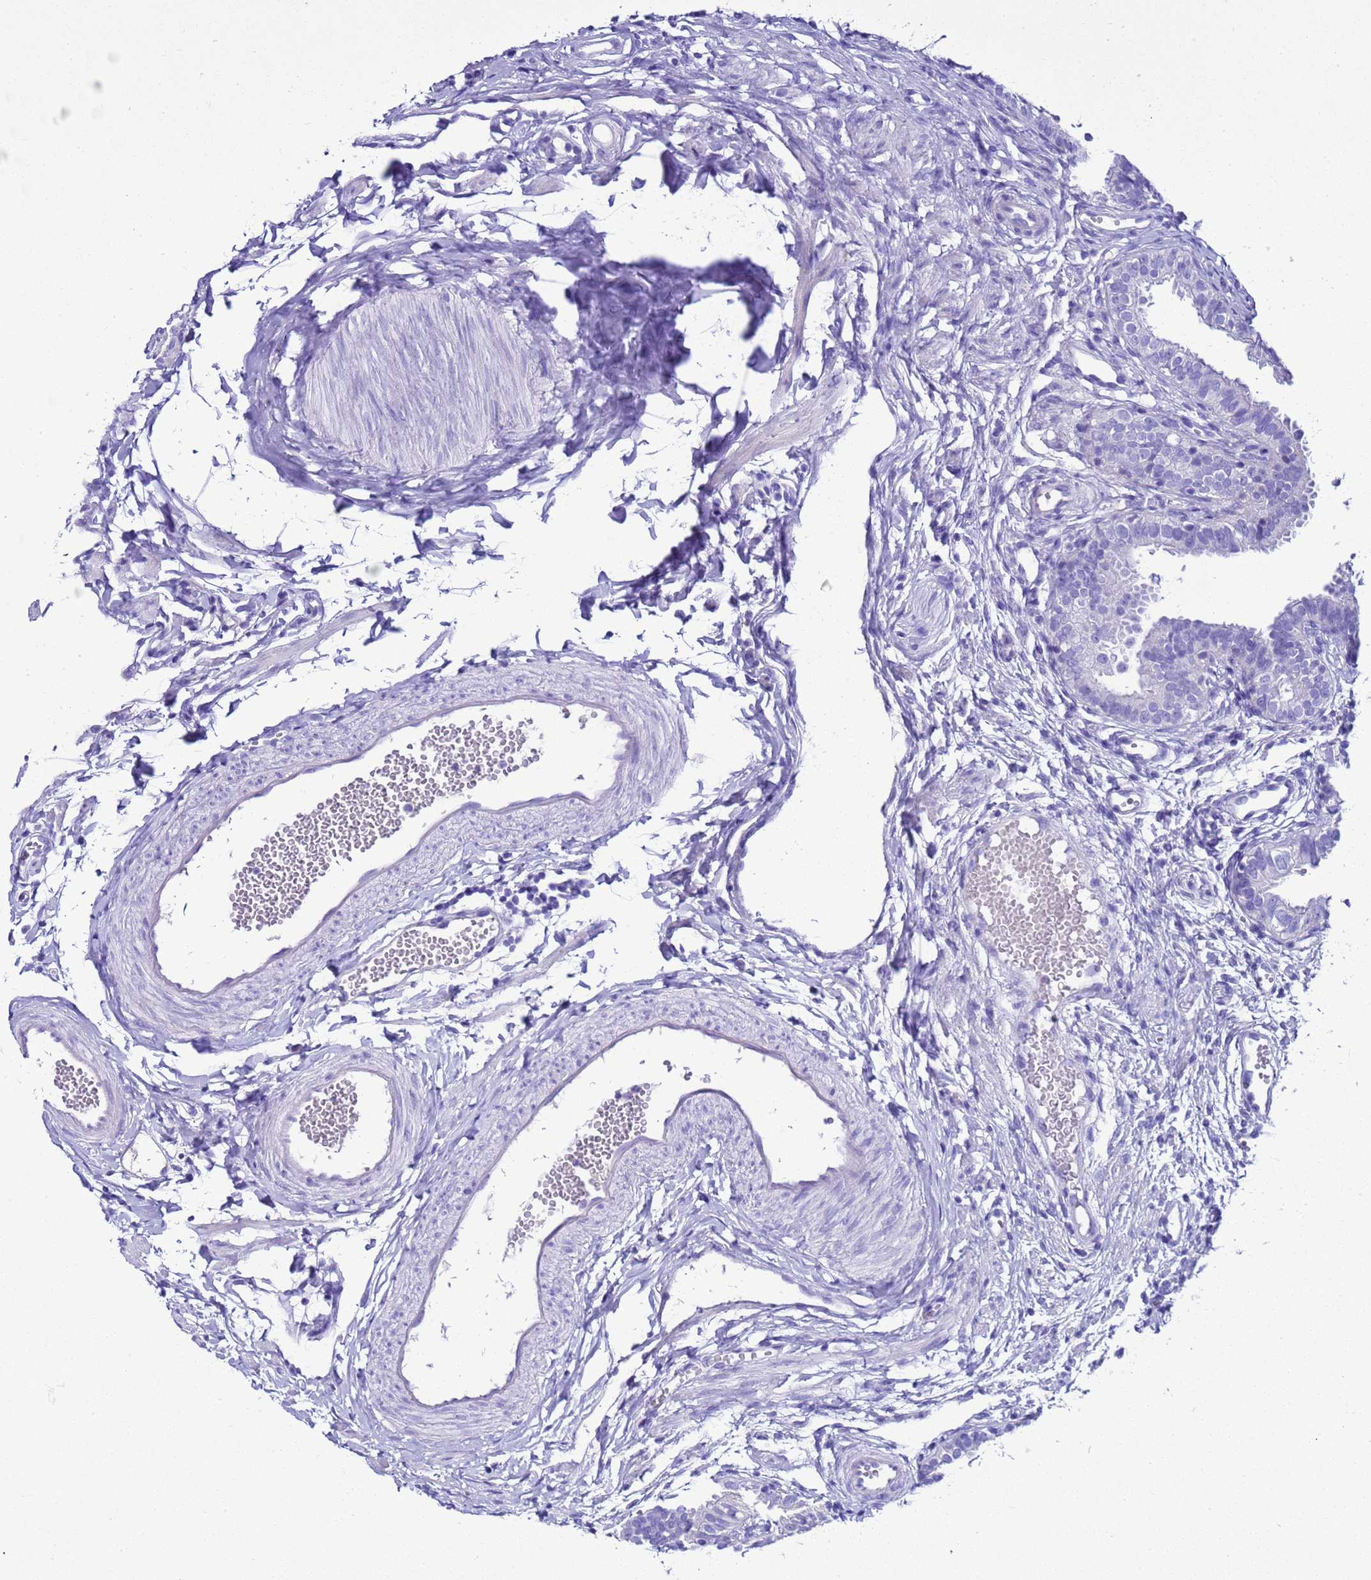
{"staining": {"intensity": "negative", "quantity": "none", "location": "none"}, "tissue": "fallopian tube", "cell_type": "Glandular cells", "image_type": "normal", "snomed": [{"axis": "morphology", "description": "Normal tissue, NOS"}, {"axis": "topography", "description": "Fallopian tube"}], "caption": "The micrograph displays no staining of glandular cells in unremarkable fallopian tube. (DAB immunohistochemistry (IHC) visualized using brightfield microscopy, high magnification).", "gene": "BEST2", "patient": {"sex": "female", "age": 35}}